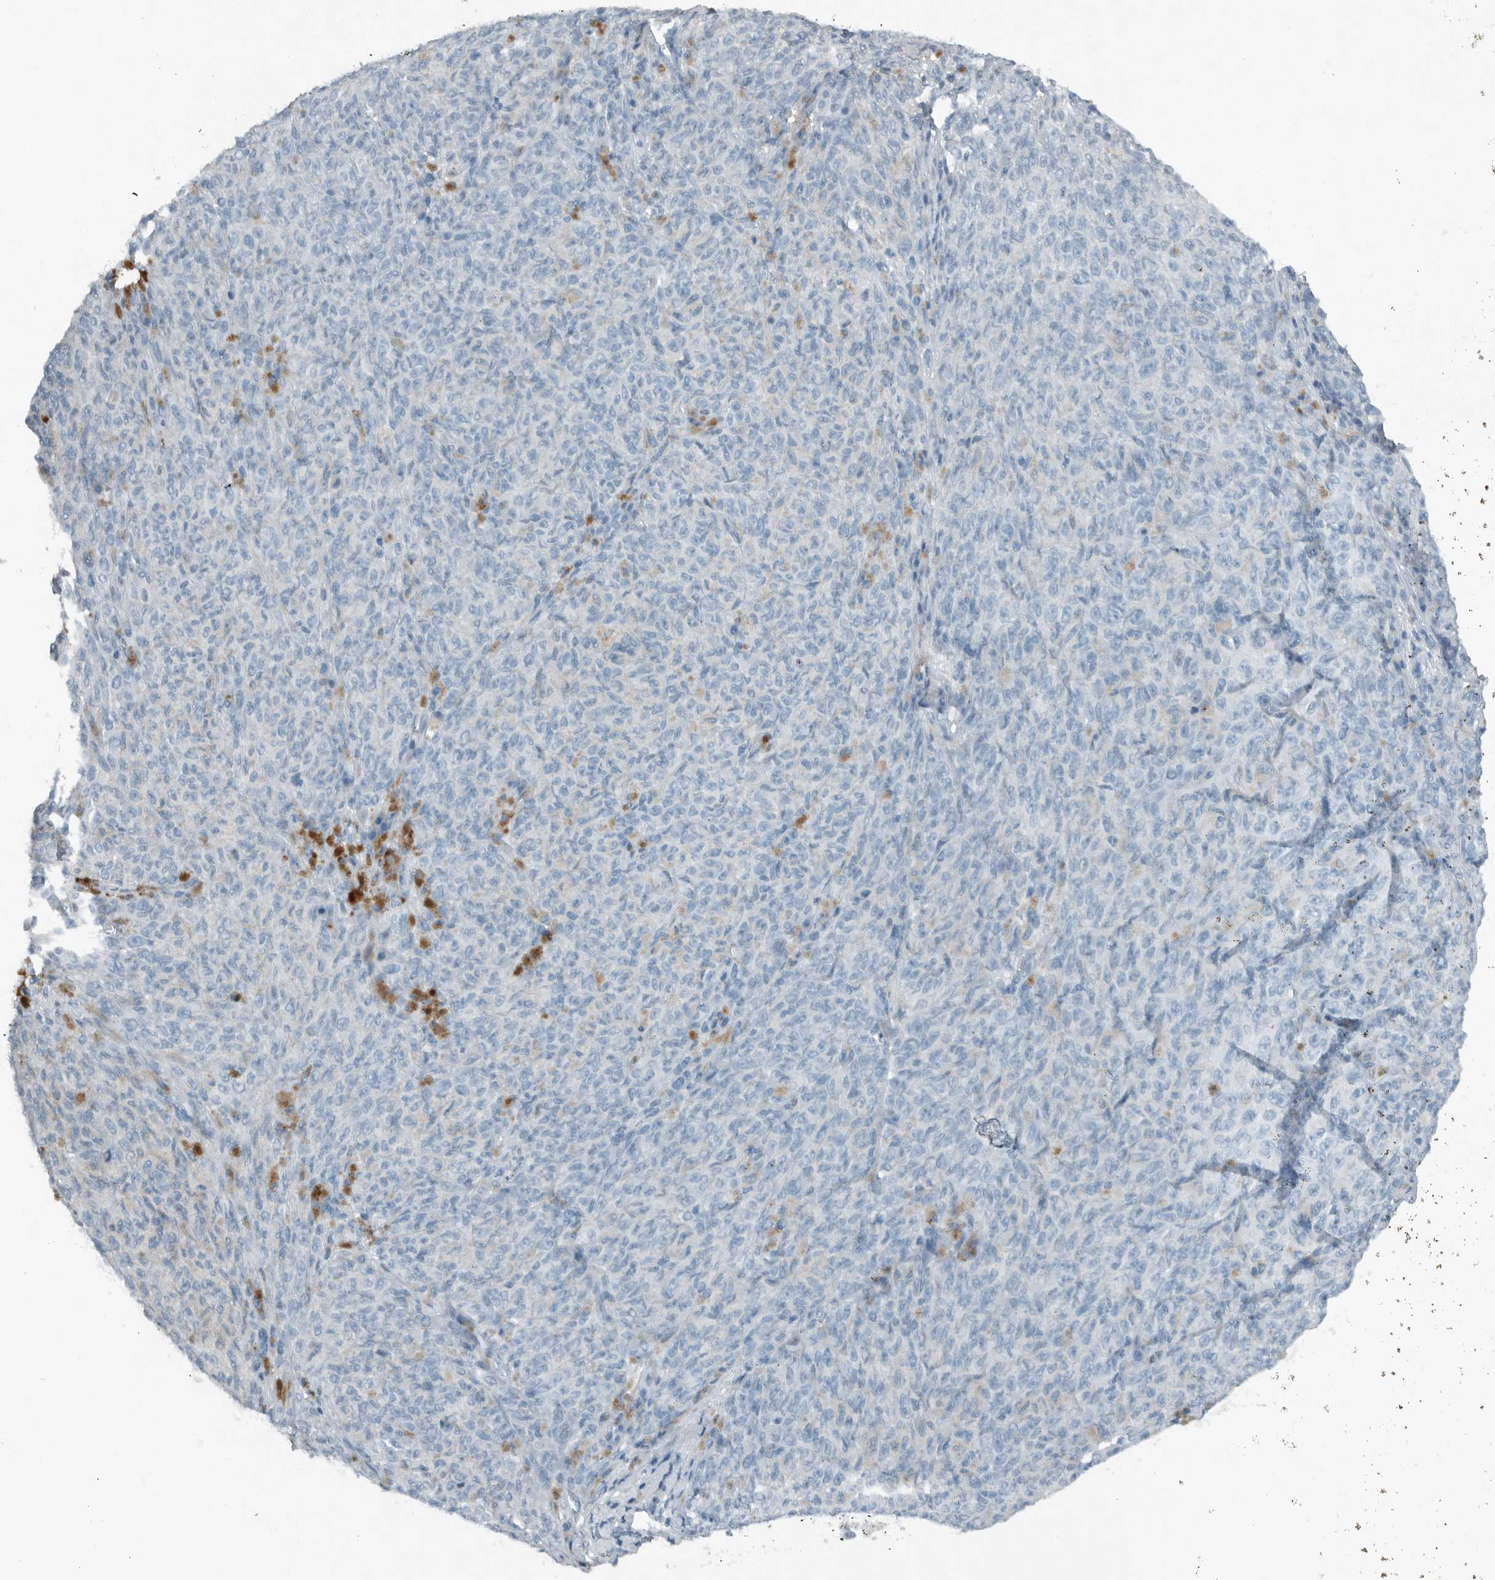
{"staining": {"intensity": "negative", "quantity": "none", "location": "none"}, "tissue": "melanoma", "cell_type": "Tumor cells", "image_type": "cancer", "snomed": [{"axis": "morphology", "description": "Malignant melanoma, NOS"}, {"axis": "topography", "description": "Skin"}], "caption": "Protein analysis of melanoma shows no significant expression in tumor cells. Nuclei are stained in blue.", "gene": "IL20", "patient": {"sex": "female", "age": 82}}